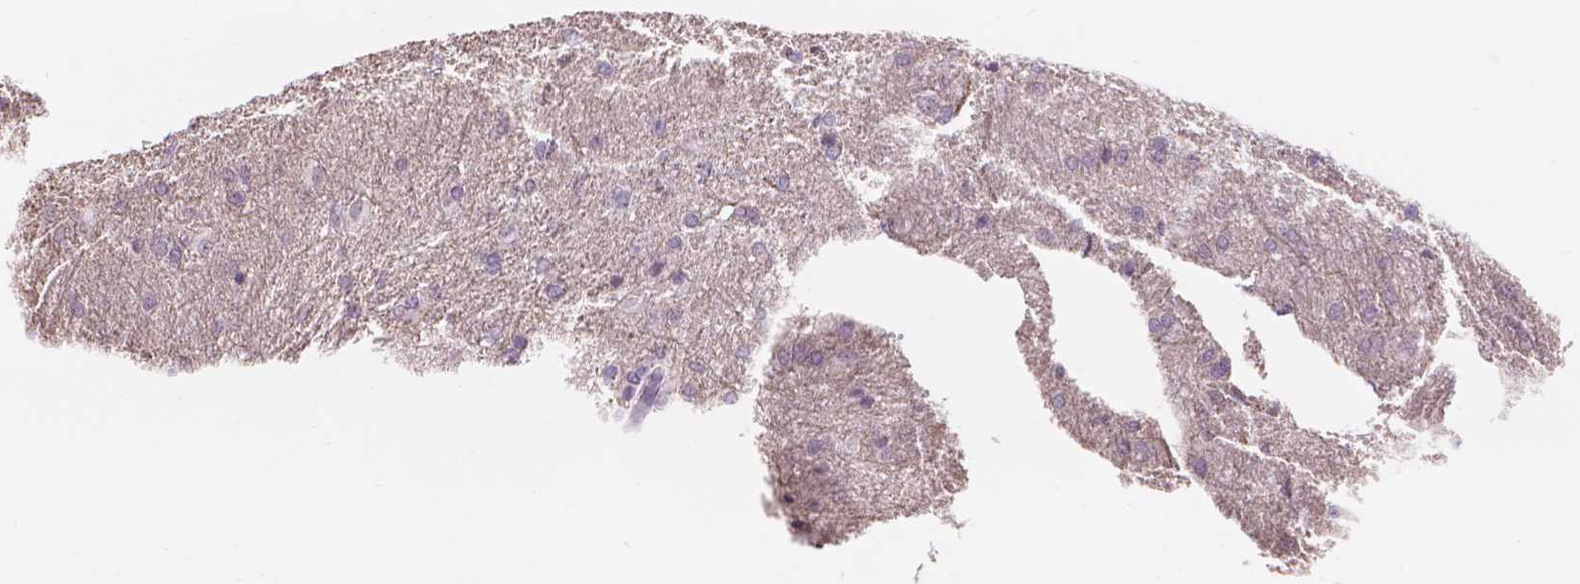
{"staining": {"intensity": "negative", "quantity": "none", "location": "none"}, "tissue": "glioma", "cell_type": "Tumor cells", "image_type": "cancer", "snomed": [{"axis": "morphology", "description": "Glioma, malignant, High grade"}, {"axis": "topography", "description": "Brain"}], "caption": "A high-resolution histopathology image shows immunohistochemistry (IHC) staining of glioma, which displays no significant positivity in tumor cells.", "gene": "DCC", "patient": {"sex": "male", "age": 68}}